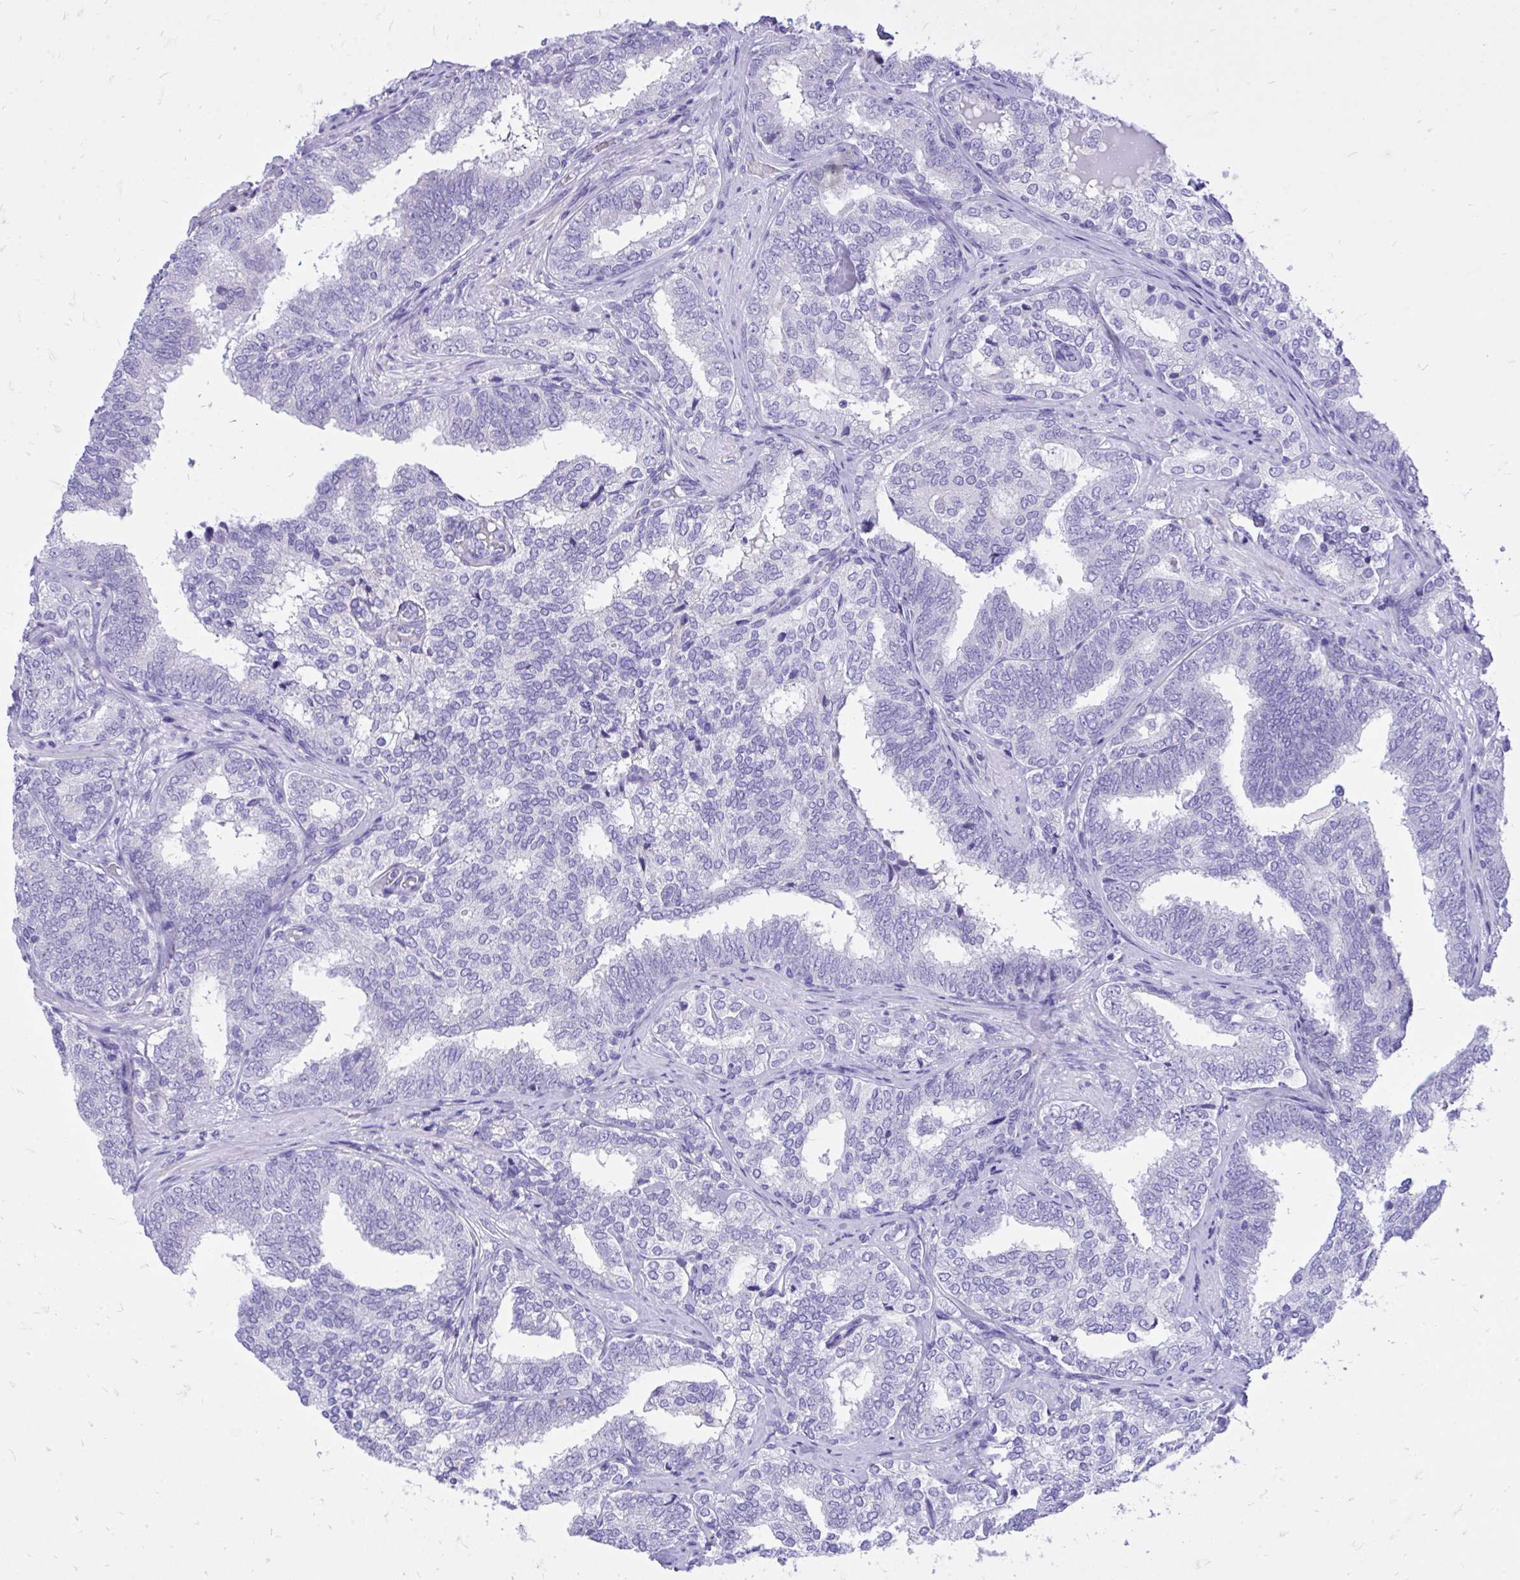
{"staining": {"intensity": "negative", "quantity": "none", "location": "none"}, "tissue": "prostate cancer", "cell_type": "Tumor cells", "image_type": "cancer", "snomed": [{"axis": "morphology", "description": "Adenocarcinoma, High grade"}, {"axis": "topography", "description": "Prostate"}], "caption": "Tumor cells show no significant expression in prostate cancer (adenocarcinoma (high-grade)).", "gene": "MON1A", "patient": {"sex": "male", "age": 72}}